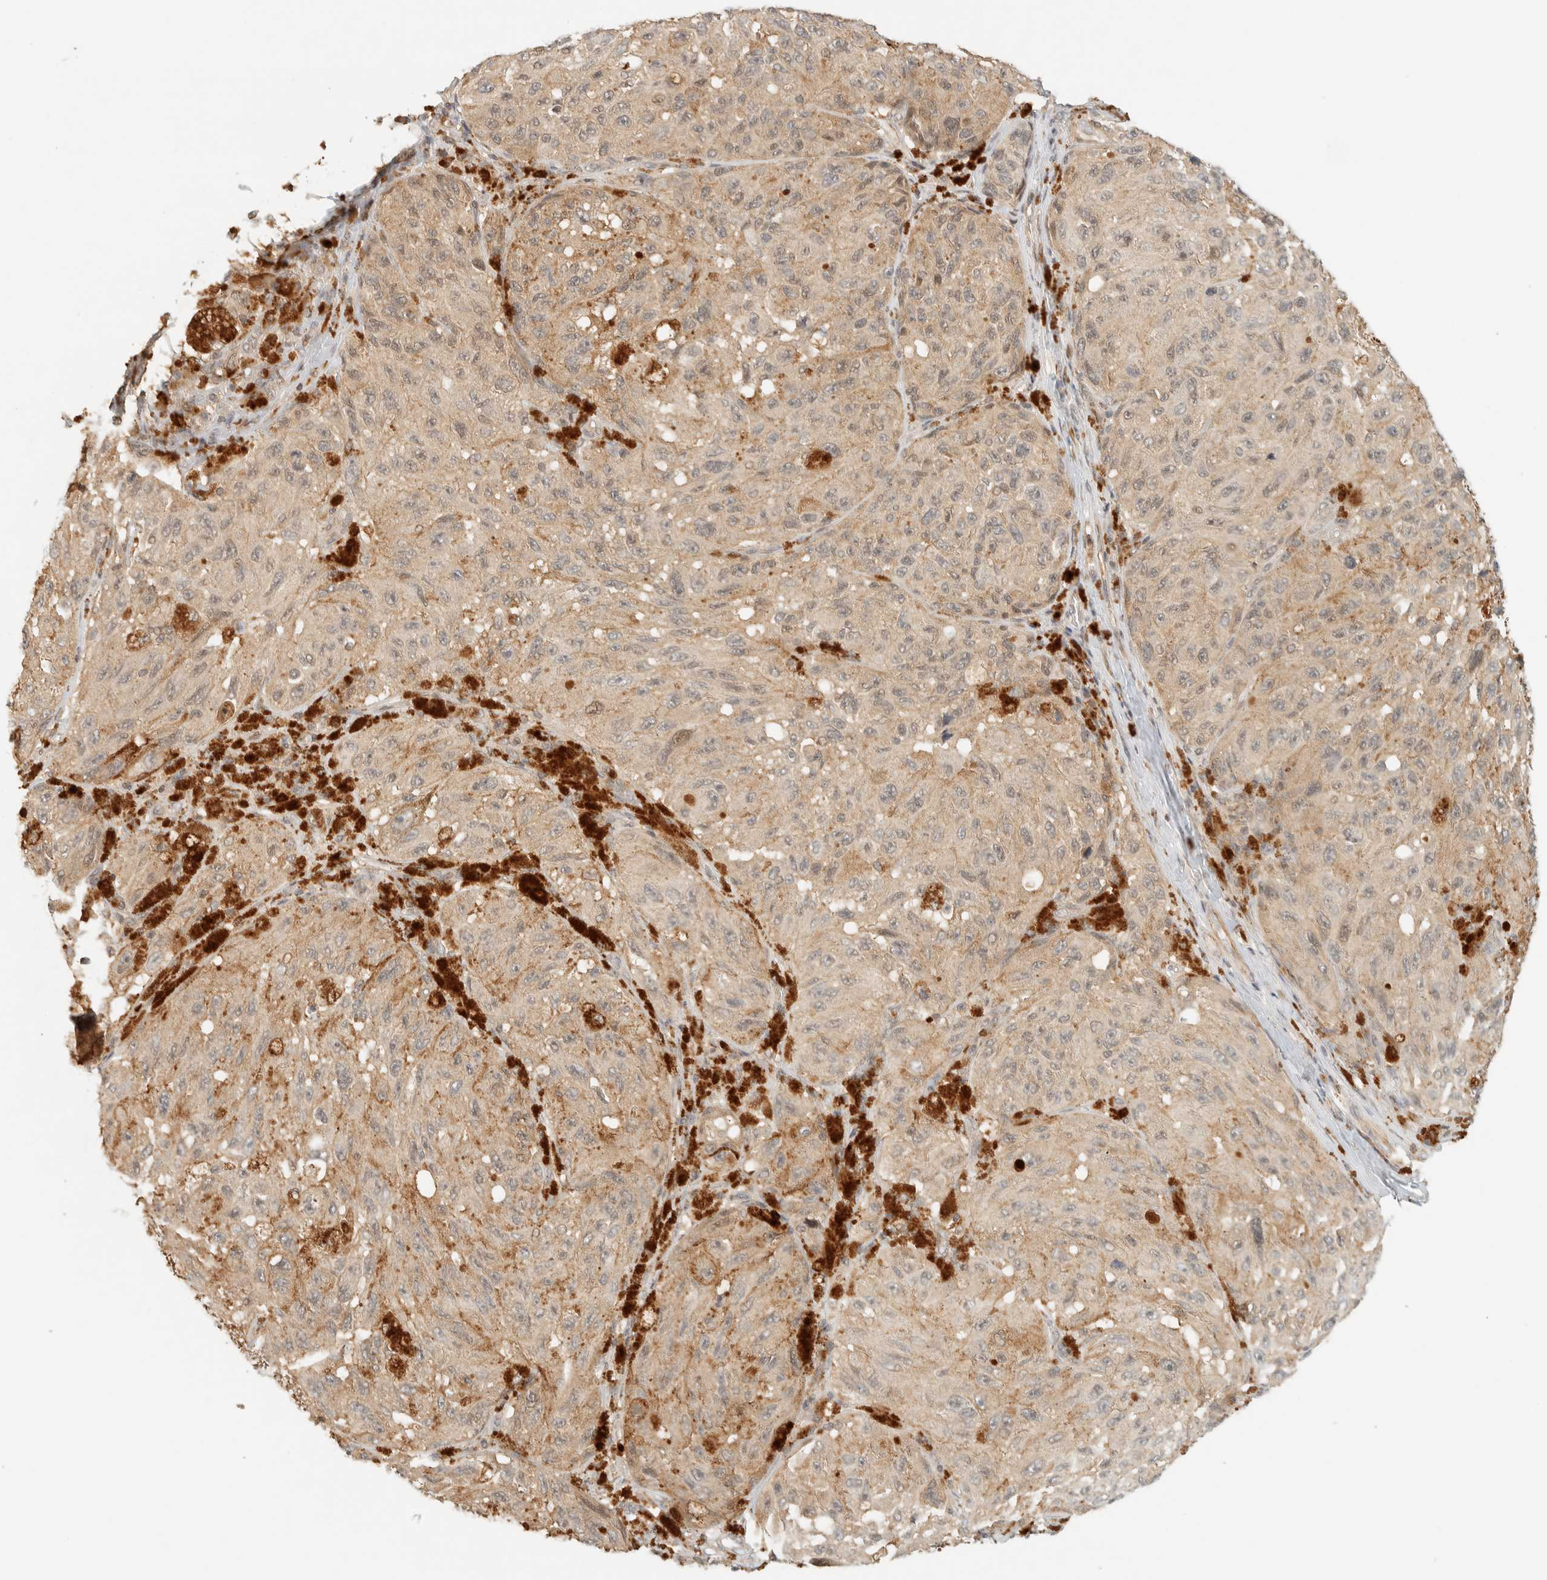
{"staining": {"intensity": "weak", "quantity": ">75%", "location": "cytoplasmic/membranous"}, "tissue": "melanoma", "cell_type": "Tumor cells", "image_type": "cancer", "snomed": [{"axis": "morphology", "description": "Malignant melanoma, NOS"}, {"axis": "topography", "description": "Skin"}], "caption": "A histopathology image showing weak cytoplasmic/membranous expression in about >75% of tumor cells in malignant melanoma, as visualized by brown immunohistochemical staining.", "gene": "ARFGEF1", "patient": {"sex": "female", "age": 73}}